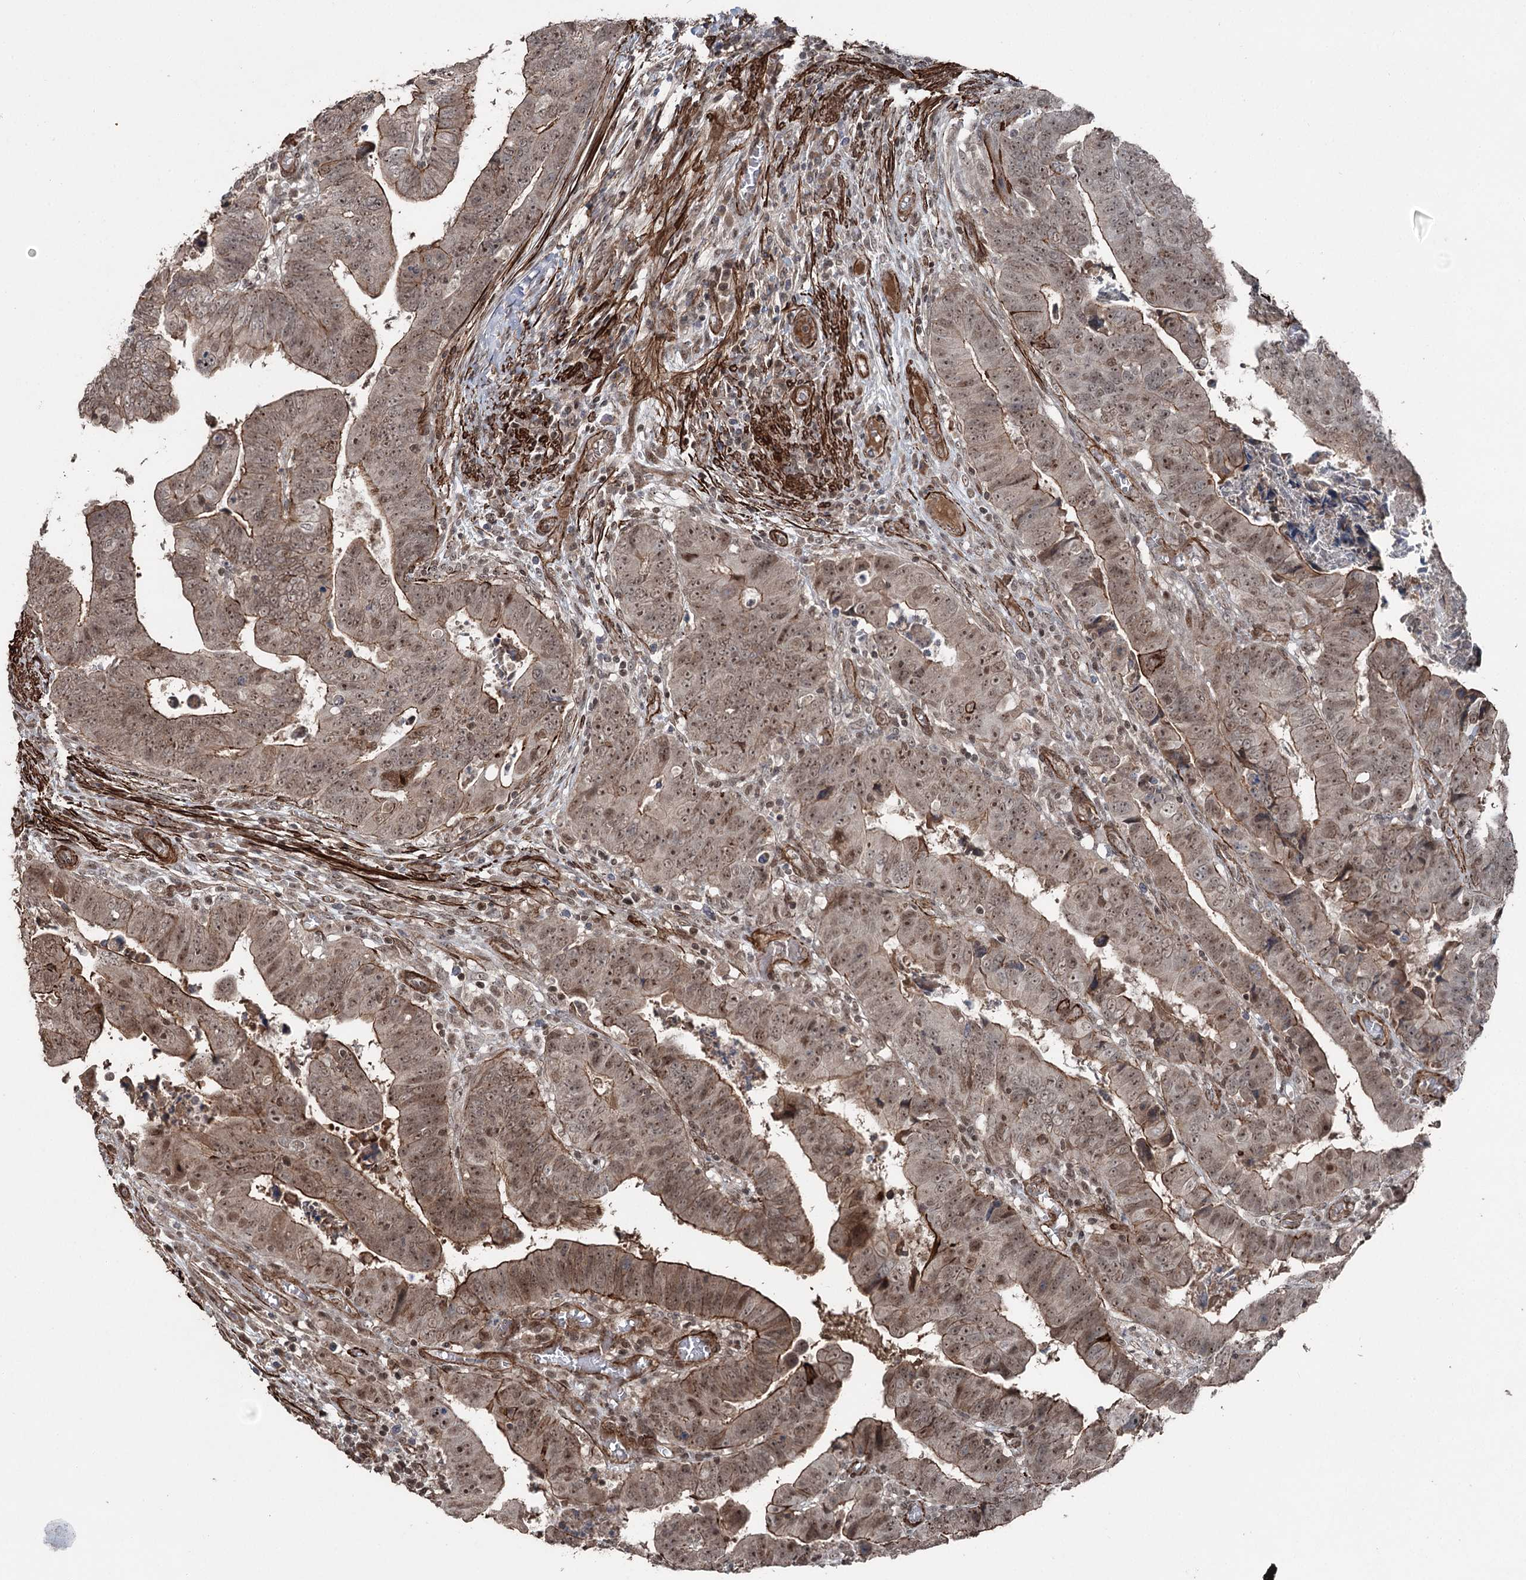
{"staining": {"intensity": "moderate", "quantity": ">75%", "location": "cytoplasmic/membranous,nuclear"}, "tissue": "colorectal cancer", "cell_type": "Tumor cells", "image_type": "cancer", "snomed": [{"axis": "morphology", "description": "Normal tissue, NOS"}, {"axis": "morphology", "description": "Adenocarcinoma, NOS"}, {"axis": "topography", "description": "Rectum"}], "caption": "About >75% of tumor cells in colorectal cancer (adenocarcinoma) reveal moderate cytoplasmic/membranous and nuclear protein staining as visualized by brown immunohistochemical staining.", "gene": "CCDC82", "patient": {"sex": "female", "age": 65}}